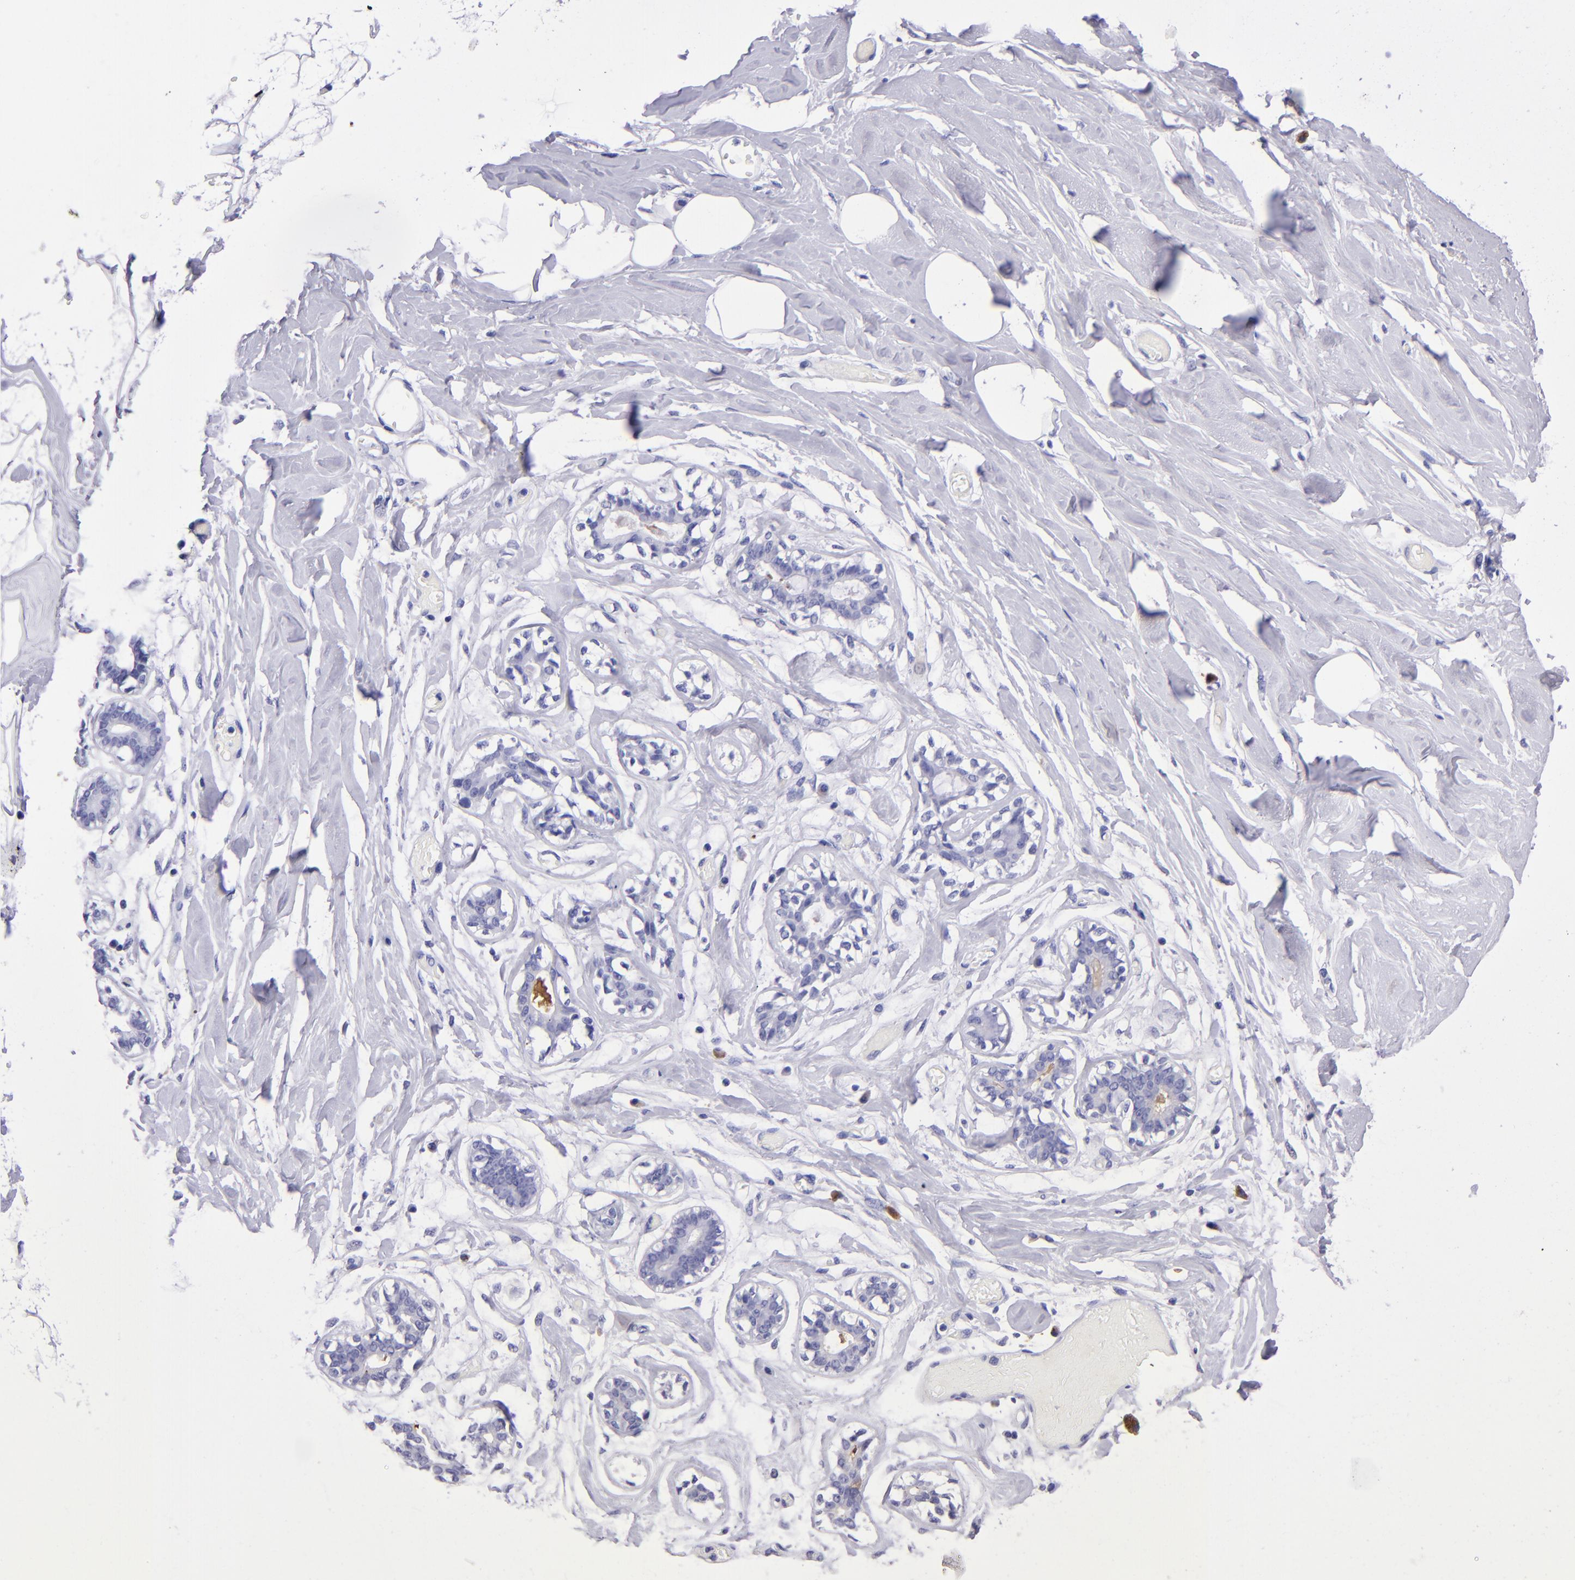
{"staining": {"intensity": "negative", "quantity": "none", "location": "none"}, "tissue": "breast", "cell_type": "Adipocytes", "image_type": "normal", "snomed": [{"axis": "morphology", "description": "Normal tissue, NOS"}, {"axis": "morphology", "description": "Fibrosis, NOS"}, {"axis": "topography", "description": "Breast"}], "caption": "Micrograph shows no significant protein staining in adipocytes of unremarkable breast. (Brightfield microscopy of DAB immunohistochemistry at high magnification).", "gene": "TYRP1", "patient": {"sex": "female", "age": 39}}